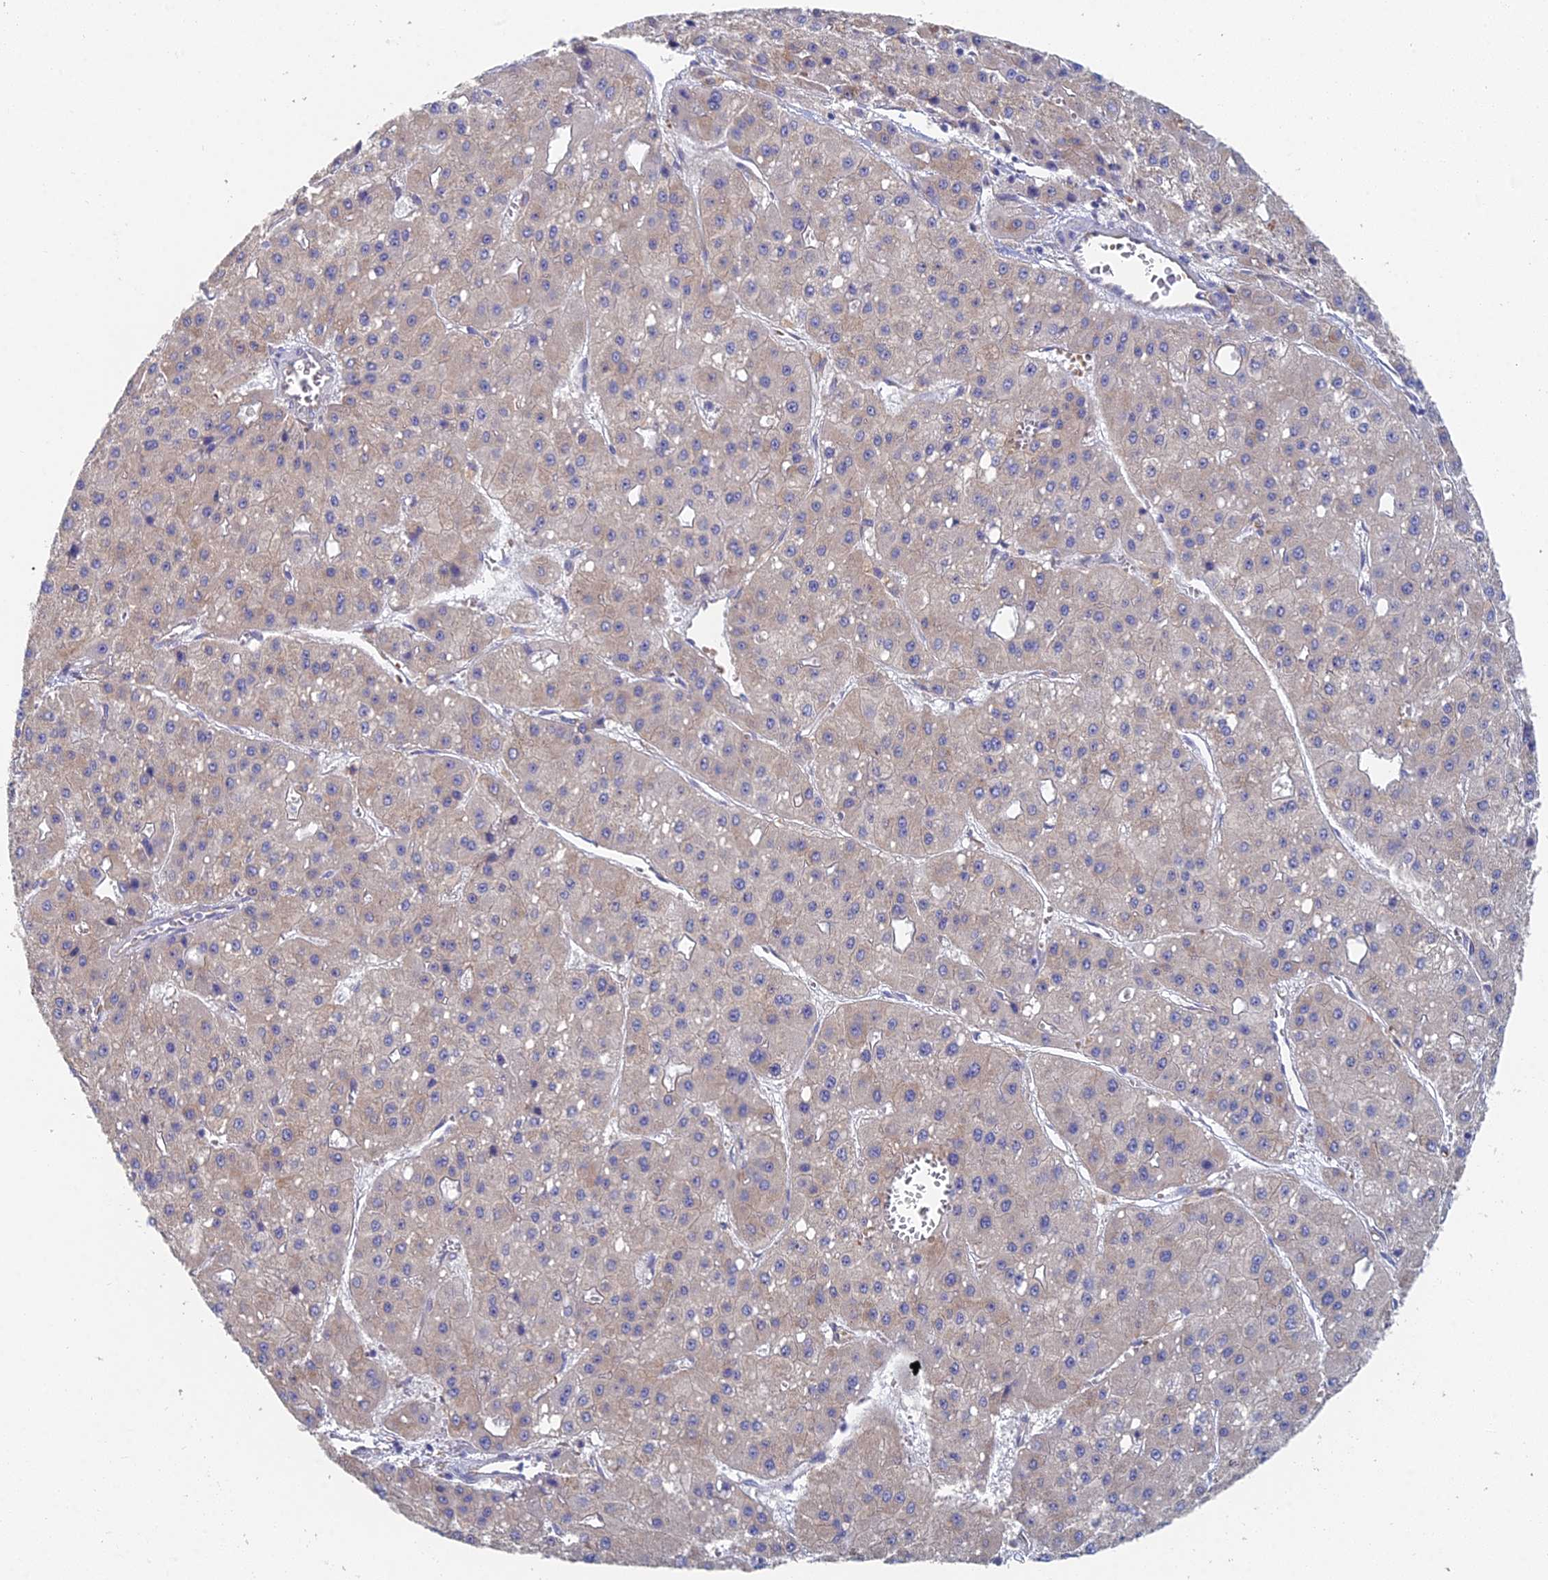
{"staining": {"intensity": "weak", "quantity": "<25%", "location": "cytoplasmic/membranous"}, "tissue": "liver cancer", "cell_type": "Tumor cells", "image_type": "cancer", "snomed": [{"axis": "morphology", "description": "Carcinoma, Hepatocellular, NOS"}, {"axis": "topography", "description": "Liver"}], "caption": "Tumor cells are negative for brown protein staining in liver cancer.", "gene": "ELOF1", "patient": {"sex": "male", "age": 47}}